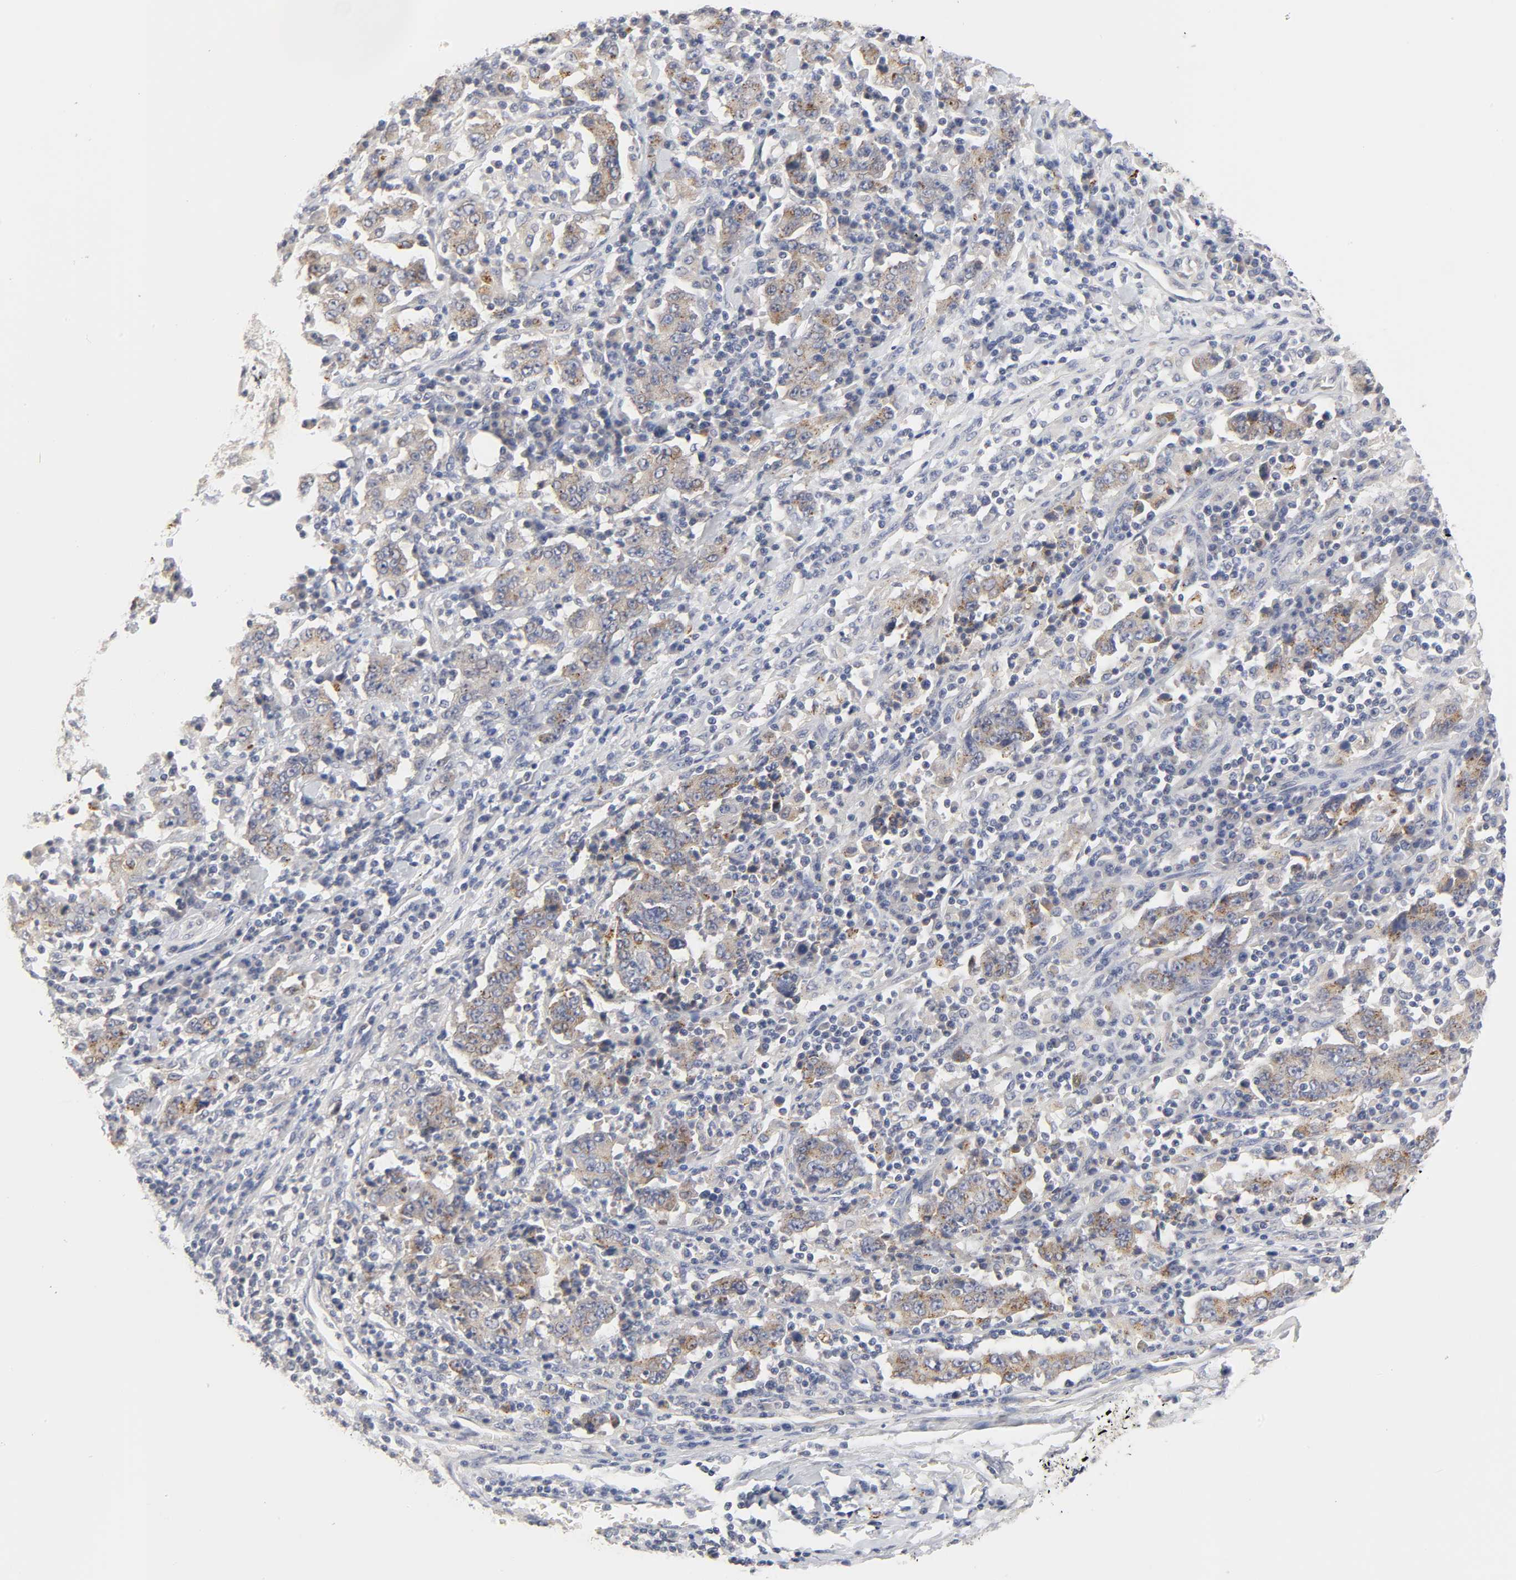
{"staining": {"intensity": "weak", "quantity": ">75%", "location": "cytoplasmic/membranous"}, "tissue": "stomach cancer", "cell_type": "Tumor cells", "image_type": "cancer", "snomed": [{"axis": "morphology", "description": "Normal tissue, NOS"}, {"axis": "morphology", "description": "Adenocarcinoma, NOS"}, {"axis": "topography", "description": "Stomach, upper"}, {"axis": "topography", "description": "Stomach"}], "caption": "High-magnification brightfield microscopy of stomach cancer stained with DAB (brown) and counterstained with hematoxylin (blue). tumor cells exhibit weak cytoplasmic/membranous staining is present in approximately>75% of cells. (DAB (3,3'-diaminobenzidine) IHC, brown staining for protein, blue staining for nuclei).", "gene": "C17orf75", "patient": {"sex": "male", "age": 59}}